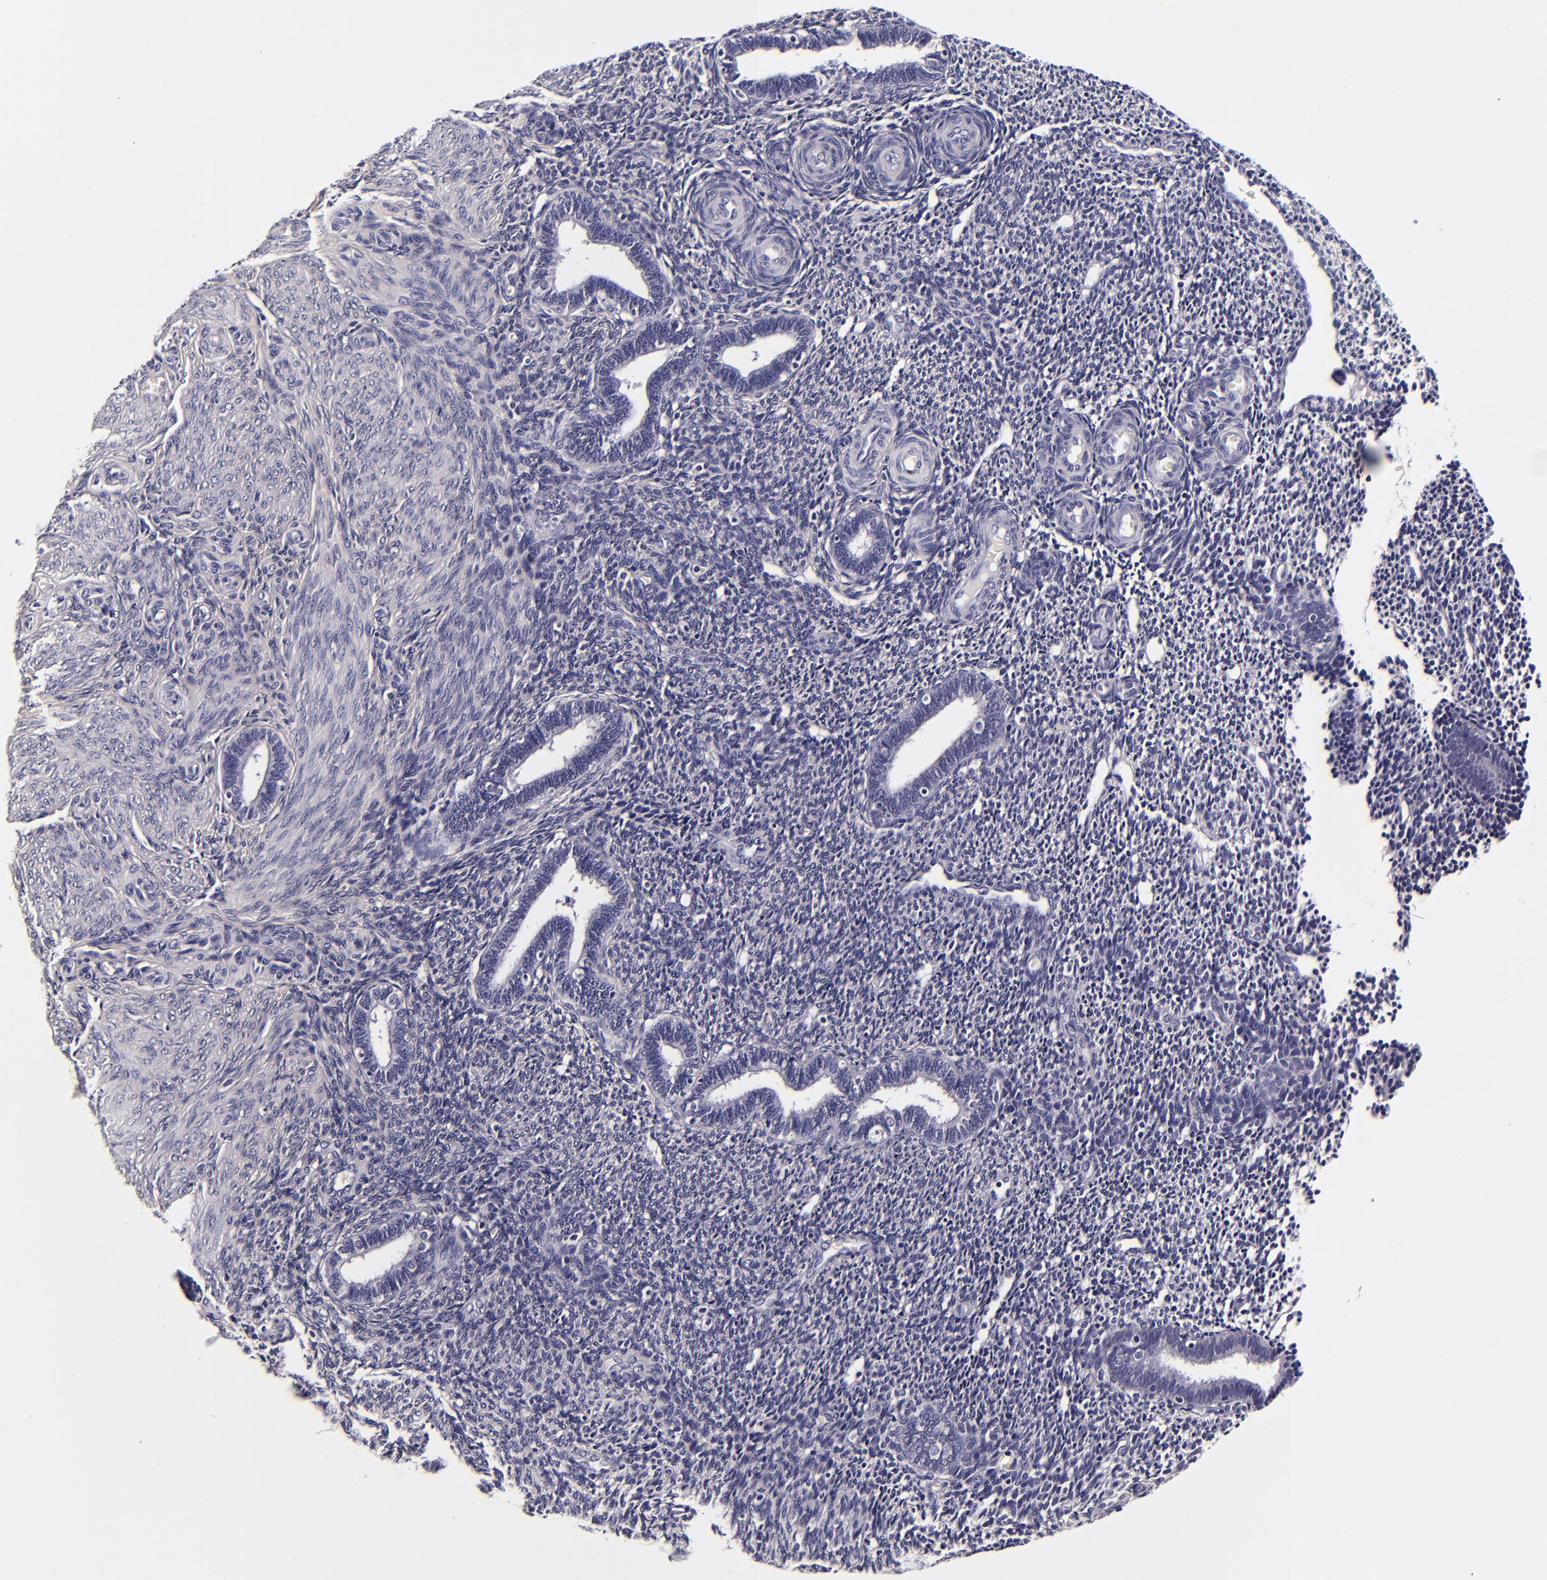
{"staining": {"intensity": "negative", "quantity": "none", "location": "none"}, "tissue": "endometrium", "cell_type": "Cells in endometrial stroma", "image_type": "normal", "snomed": [{"axis": "morphology", "description": "Normal tissue, NOS"}, {"axis": "topography", "description": "Endometrium"}], "caption": "High magnification brightfield microscopy of benign endometrium stained with DAB (brown) and counterstained with hematoxylin (blue): cells in endometrial stroma show no significant staining. The staining is performed using DAB (3,3'-diaminobenzidine) brown chromogen with nuclei counter-stained in using hematoxylin.", "gene": "FBN1", "patient": {"sex": "female", "age": 27}}